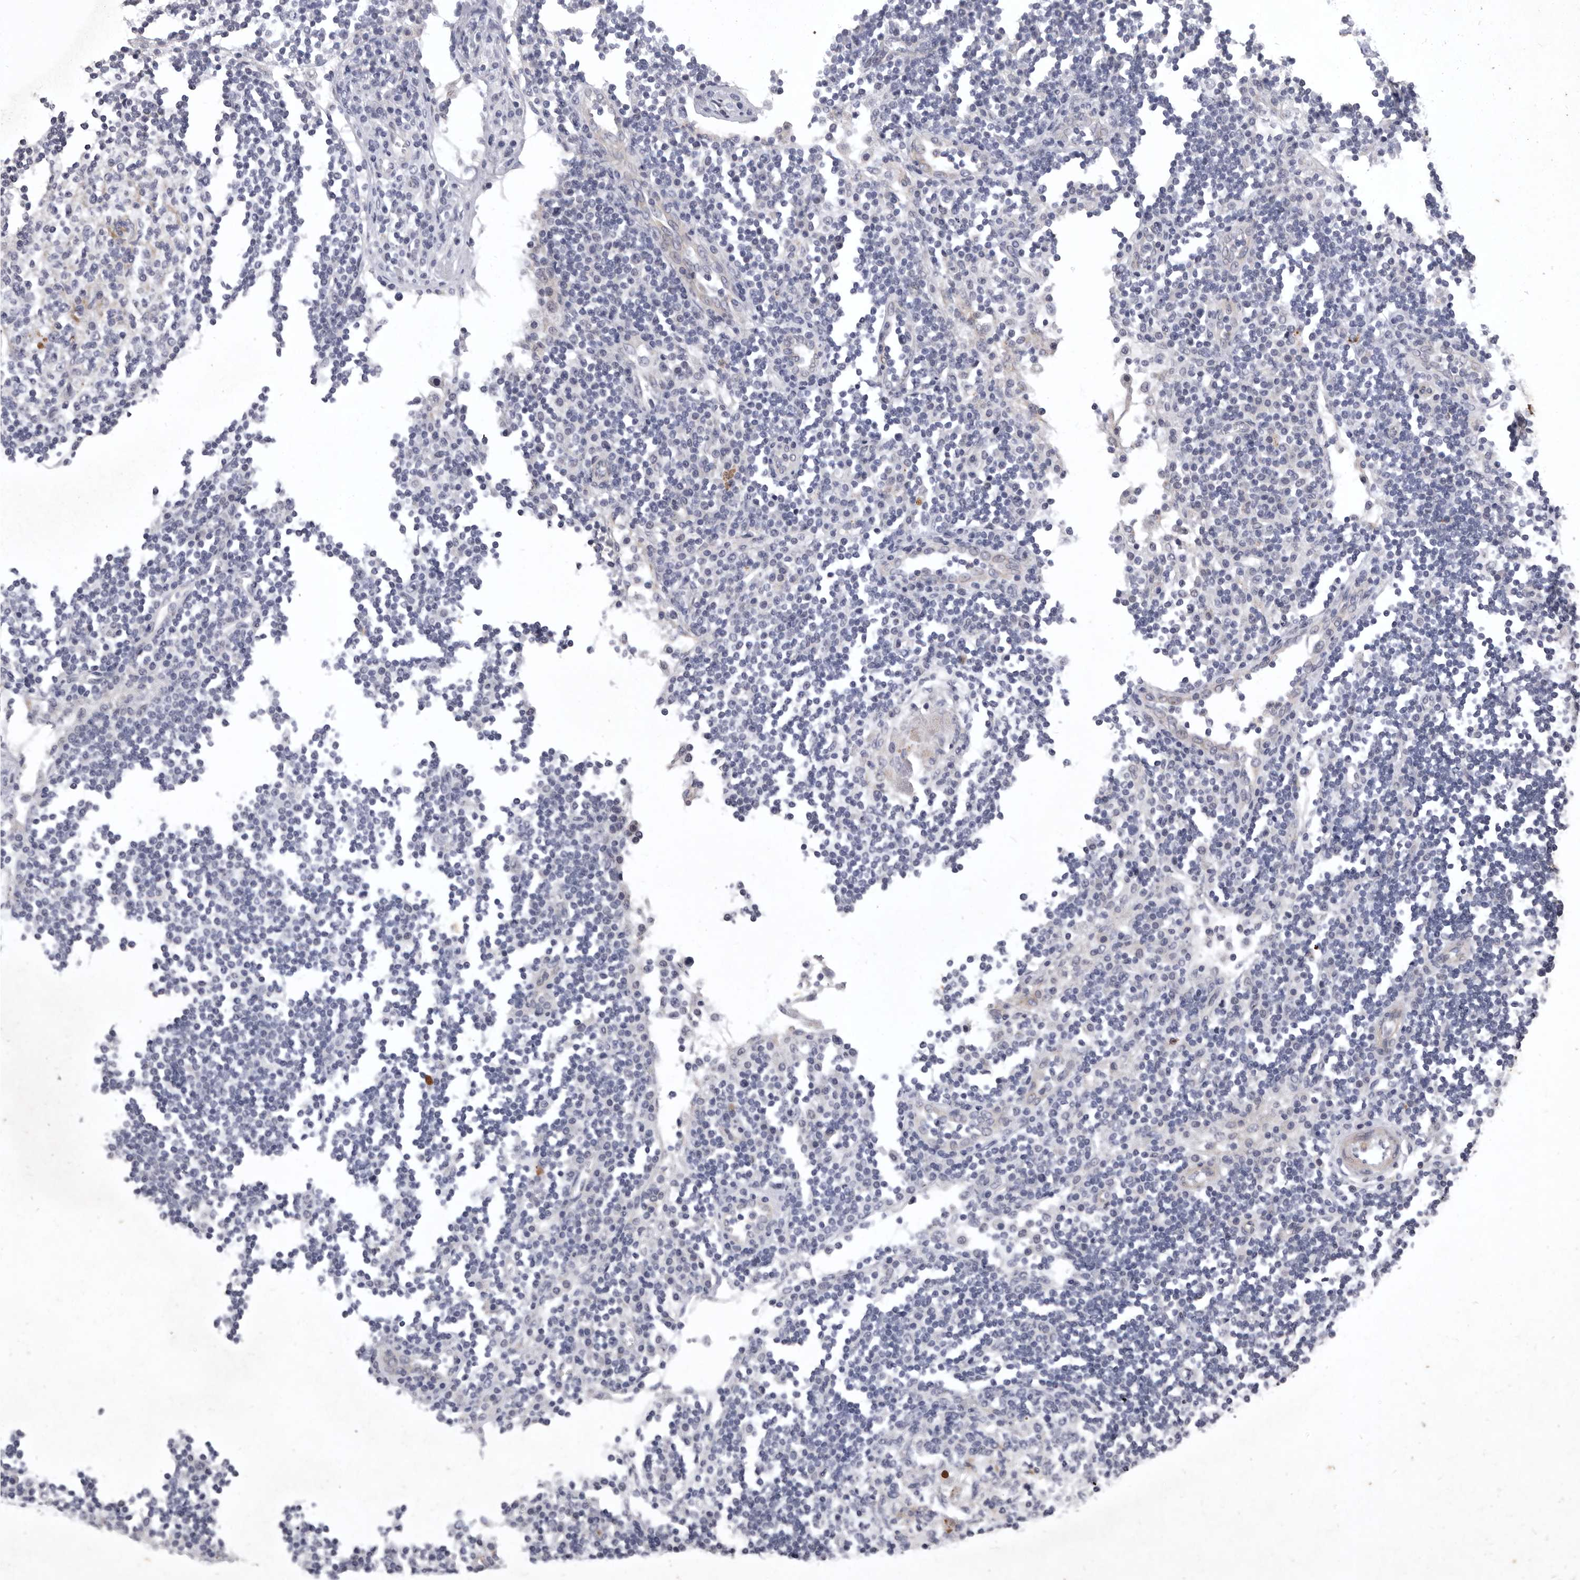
{"staining": {"intensity": "negative", "quantity": "none", "location": "none"}, "tissue": "lymph node", "cell_type": "Germinal center cells", "image_type": "normal", "snomed": [{"axis": "morphology", "description": "Normal tissue, NOS"}, {"axis": "topography", "description": "Lymph node"}], "caption": "IHC image of unremarkable lymph node: lymph node stained with DAB displays no significant protein expression in germinal center cells.", "gene": "NKAIN4", "patient": {"sex": "female", "age": 53}}